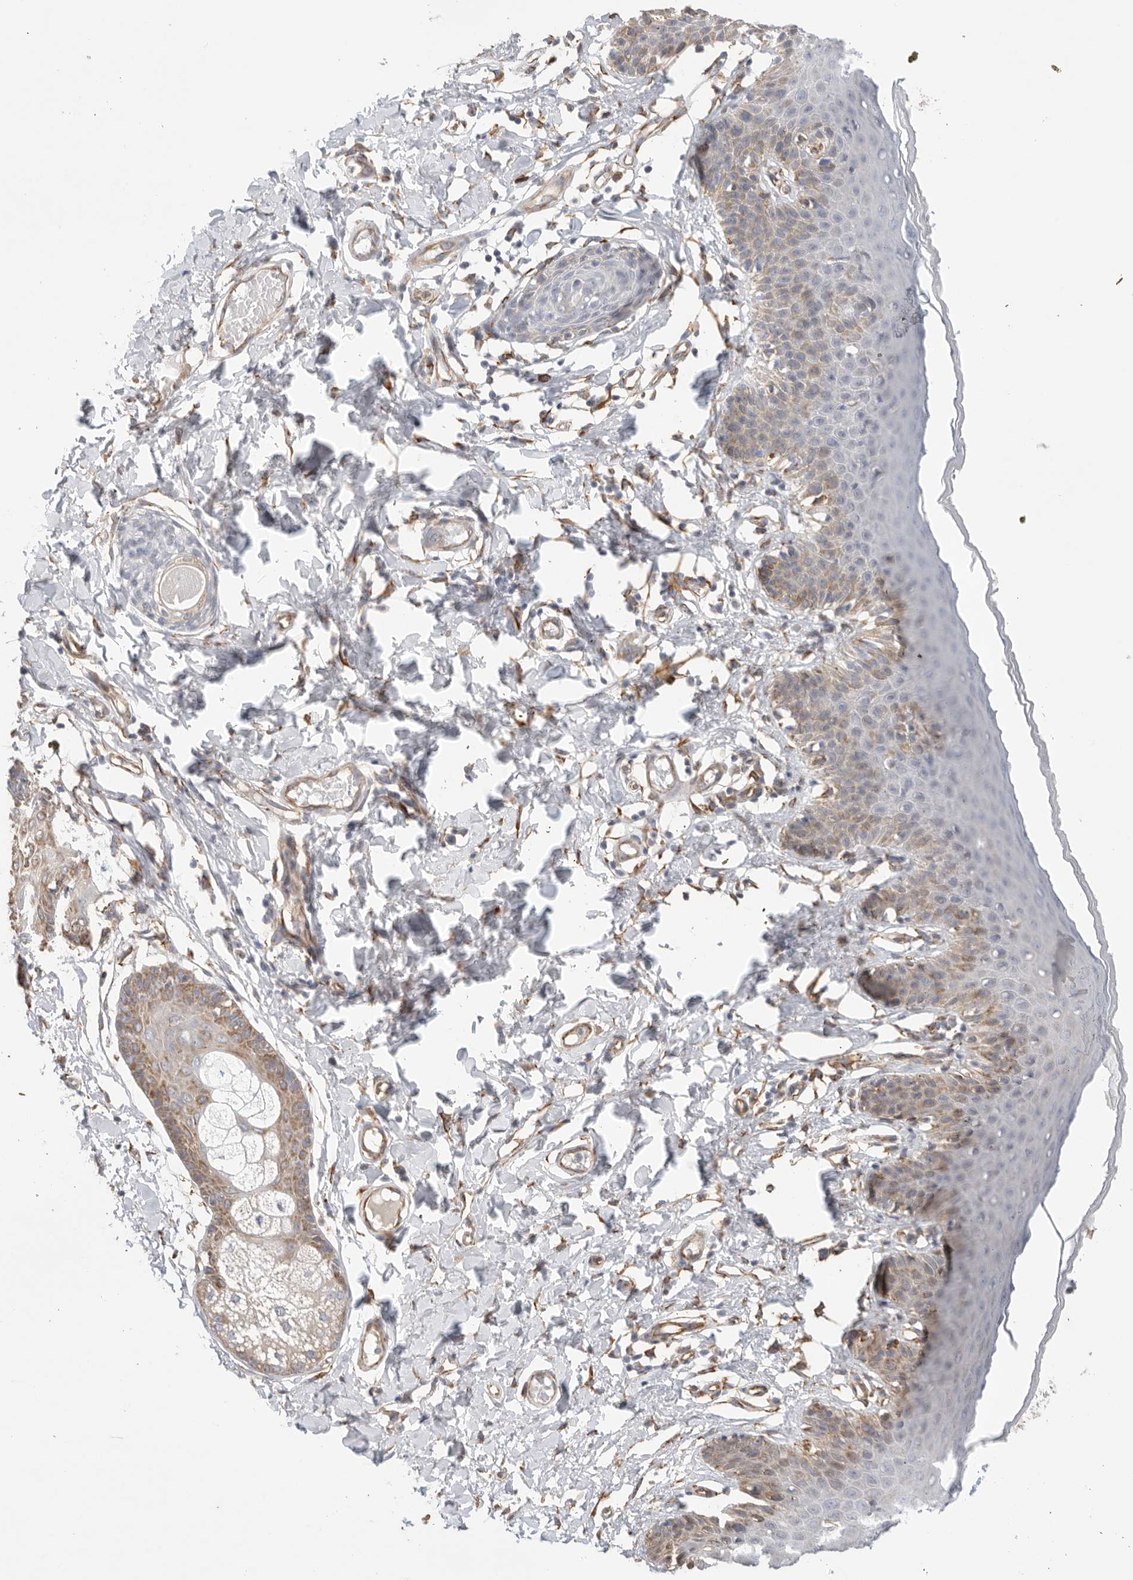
{"staining": {"intensity": "weak", "quantity": "25%-75%", "location": "cytoplasmic/membranous"}, "tissue": "skin", "cell_type": "Epidermal cells", "image_type": "normal", "snomed": [{"axis": "morphology", "description": "Normal tissue, NOS"}, {"axis": "topography", "description": "Vulva"}], "caption": "The histopathology image demonstrates a brown stain indicating the presence of a protein in the cytoplasmic/membranous of epidermal cells in skin. (DAB (3,3'-diaminobenzidine) IHC, brown staining for protein, blue staining for nuclei).", "gene": "BLOC1S5", "patient": {"sex": "female", "age": 66}}